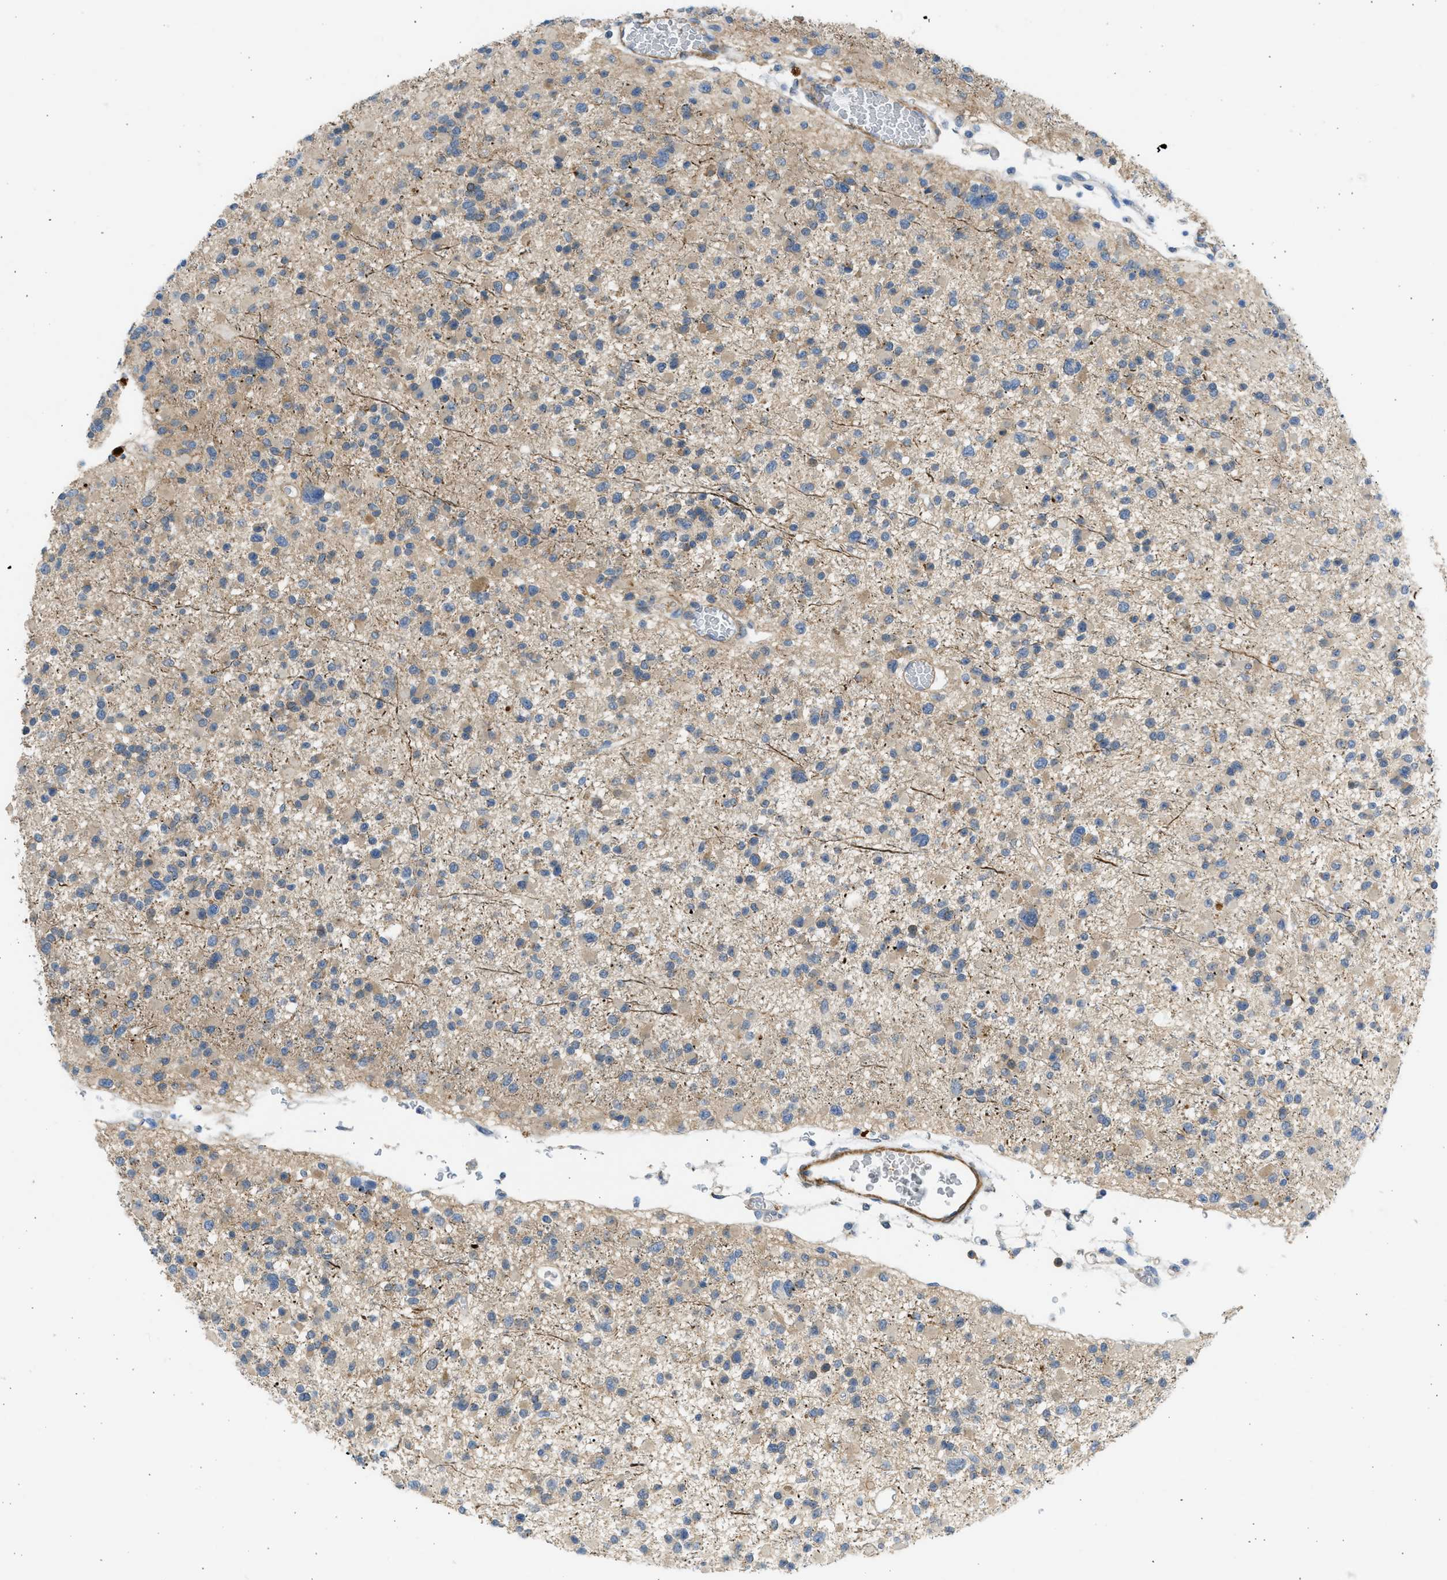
{"staining": {"intensity": "weak", "quantity": ">75%", "location": "cytoplasmic/membranous"}, "tissue": "glioma", "cell_type": "Tumor cells", "image_type": "cancer", "snomed": [{"axis": "morphology", "description": "Glioma, malignant, Low grade"}, {"axis": "topography", "description": "Brain"}], "caption": "A high-resolution micrograph shows IHC staining of malignant low-grade glioma, which shows weak cytoplasmic/membranous positivity in approximately >75% of tumor cells.", "gene": "PCNX3", "patient": {"sex": "female", "age": 22}}